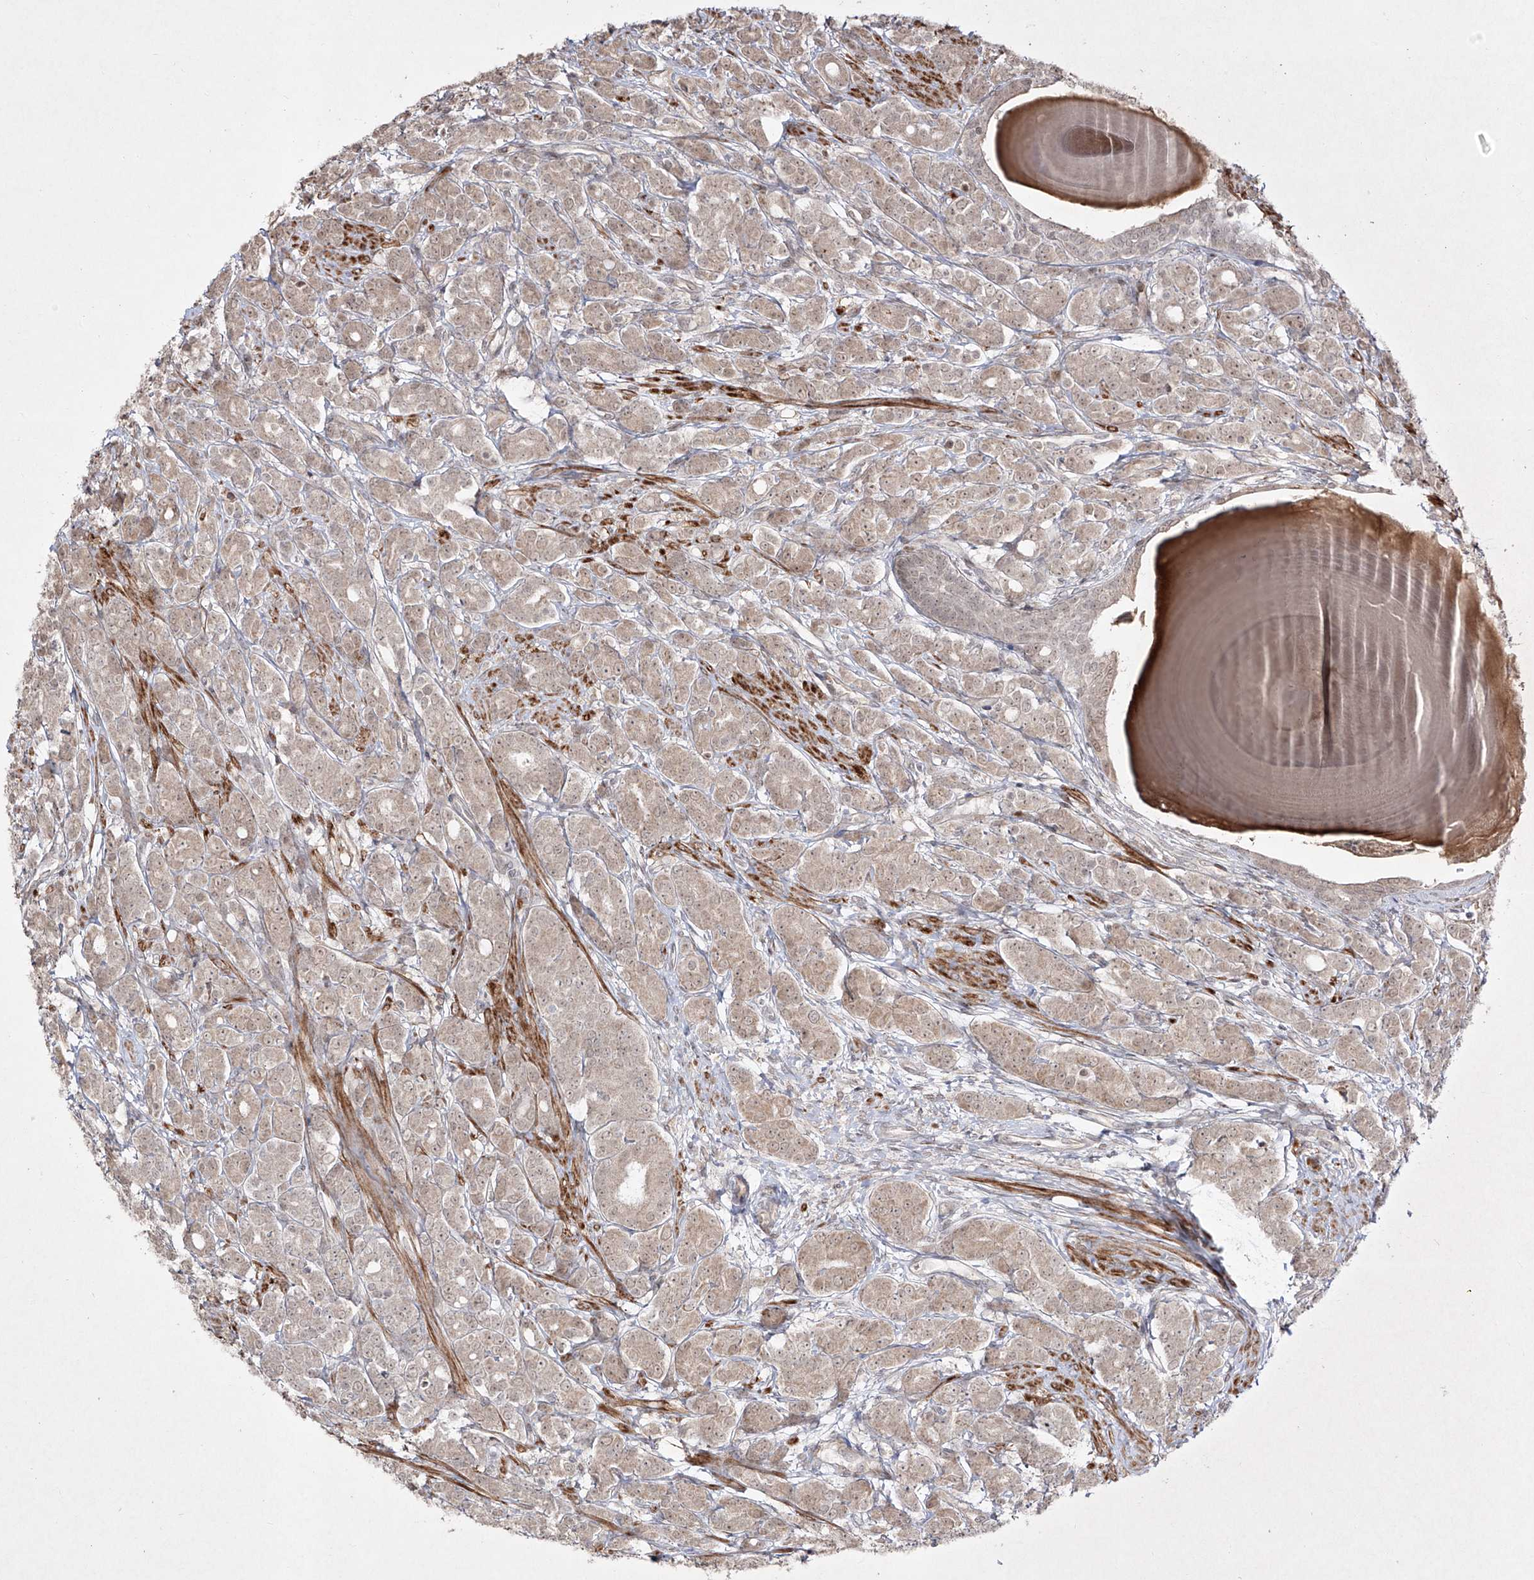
{"staining": {"intensity": "weak", "quantity": "<25%", "location": "cytoplasmic/membranous,nuclear"}, "tissue": "prostate cancer", "cell_type": "Tumor cells", "image_type": "cancer", "snomed": [{"axis": "morphology", "description": "Adenocarcinoma, High grade"}, {"axis": "topography", "description": "Prostate"}], "caption": "Tumor cells show no significant staining in prostate cancer.", "gene": "KDM1B", "patient": {"sex": "male", "age": 62}}